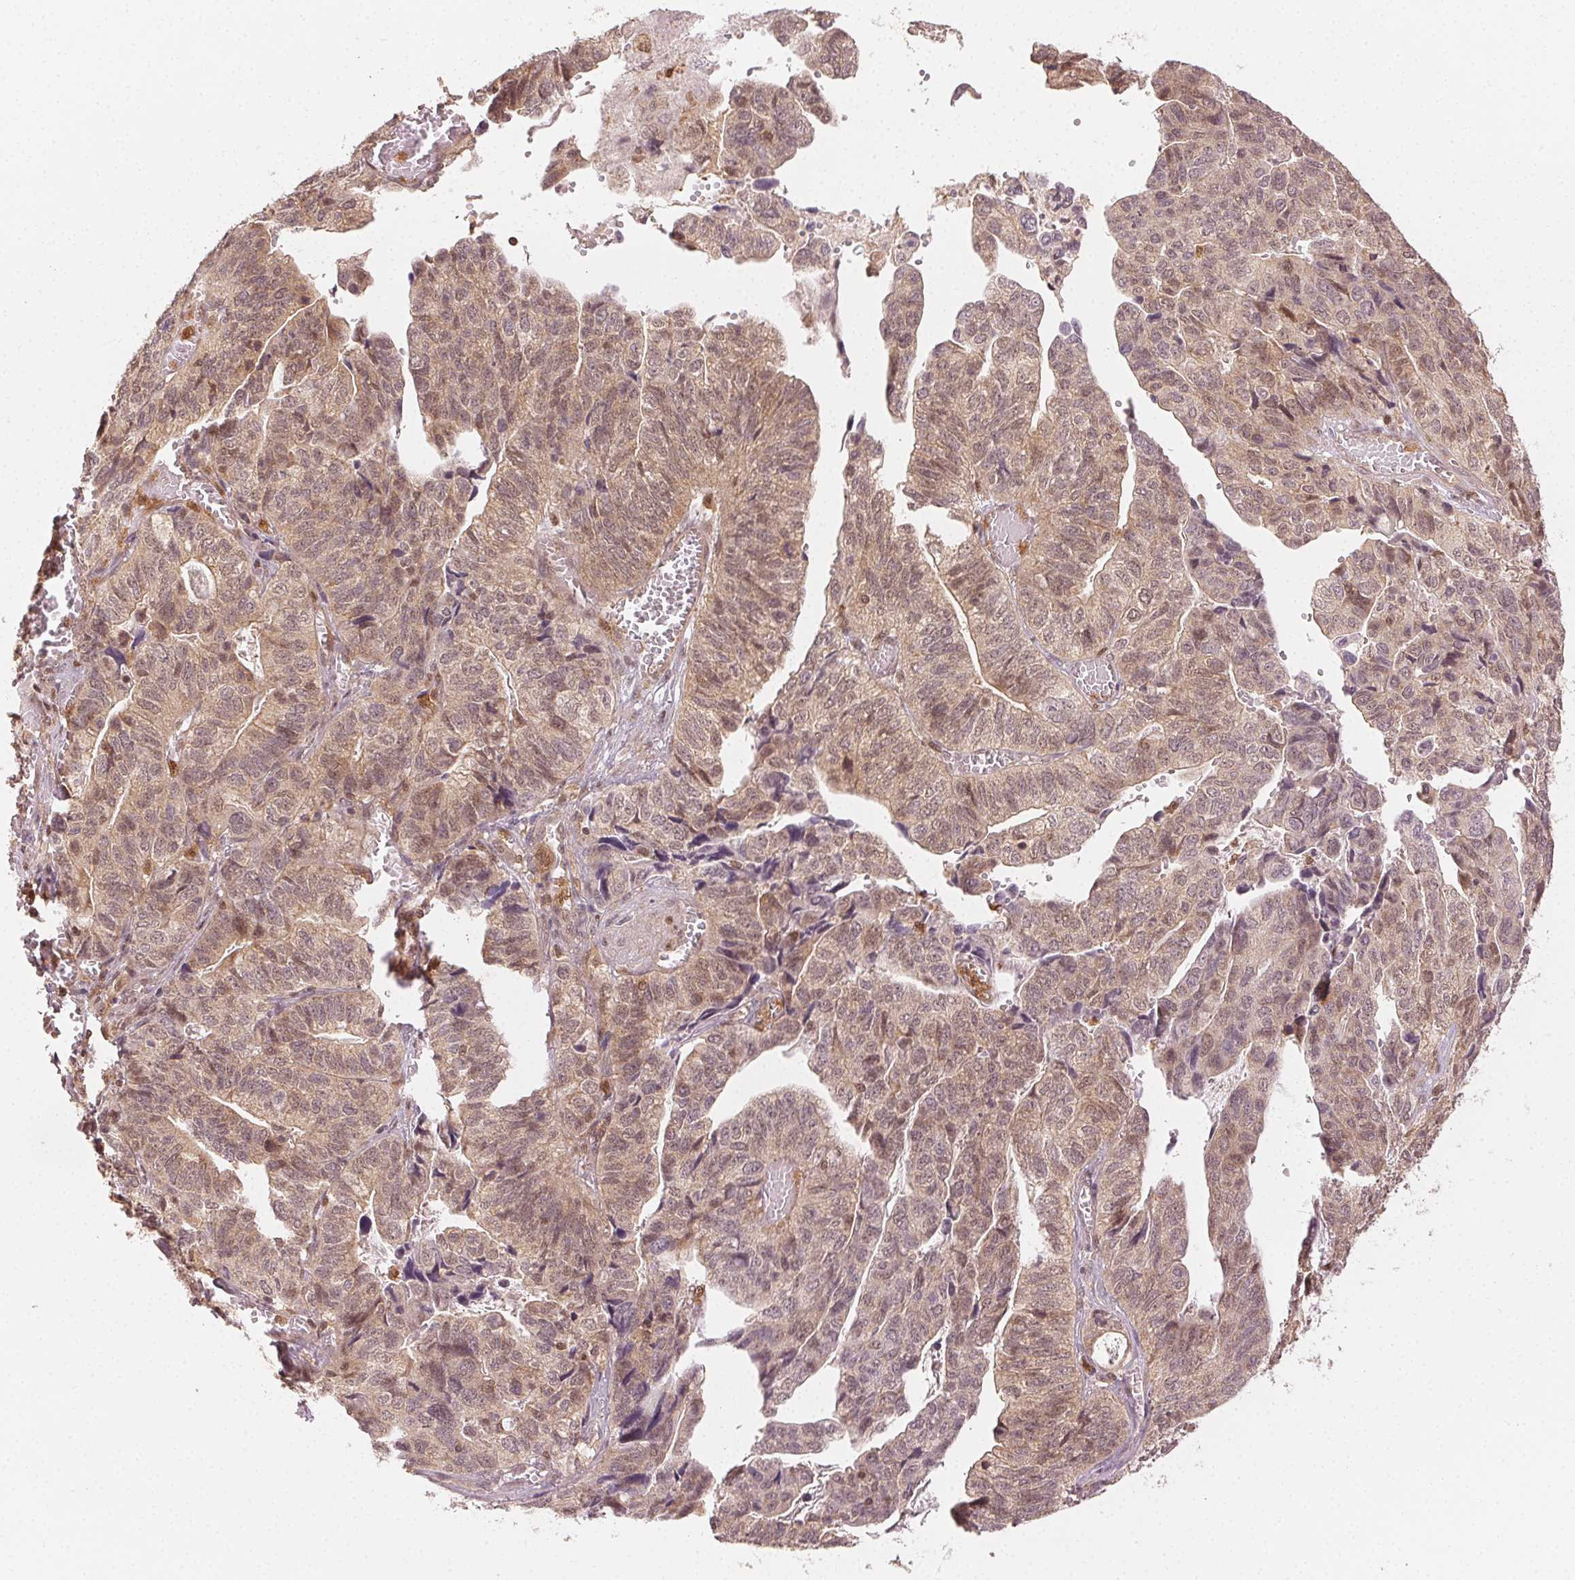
{"staining": {"intensity": "weak", "quantity": "25%-75%", "location": "cytoplasmic/membranous,nuclear"}, "tissue": "stomach cancer", "cell_type": "Tumor cells", "image_type": "cancer", "snomed": [{"axis": "morphology", "description": "Adenocarcinoma, NOS"}, {"axis": "topography", "description": "Stomach, upper"}], "caption": "This image demonstrates immunohistochemistry (IHC) staining of stomach cancer, with low weak cytoplasmic/membranous and nuclear expression in about 25%-75% of tumor cells.", "gene": "MAPK14", "patient": {"sex": "female", "age": 67}}